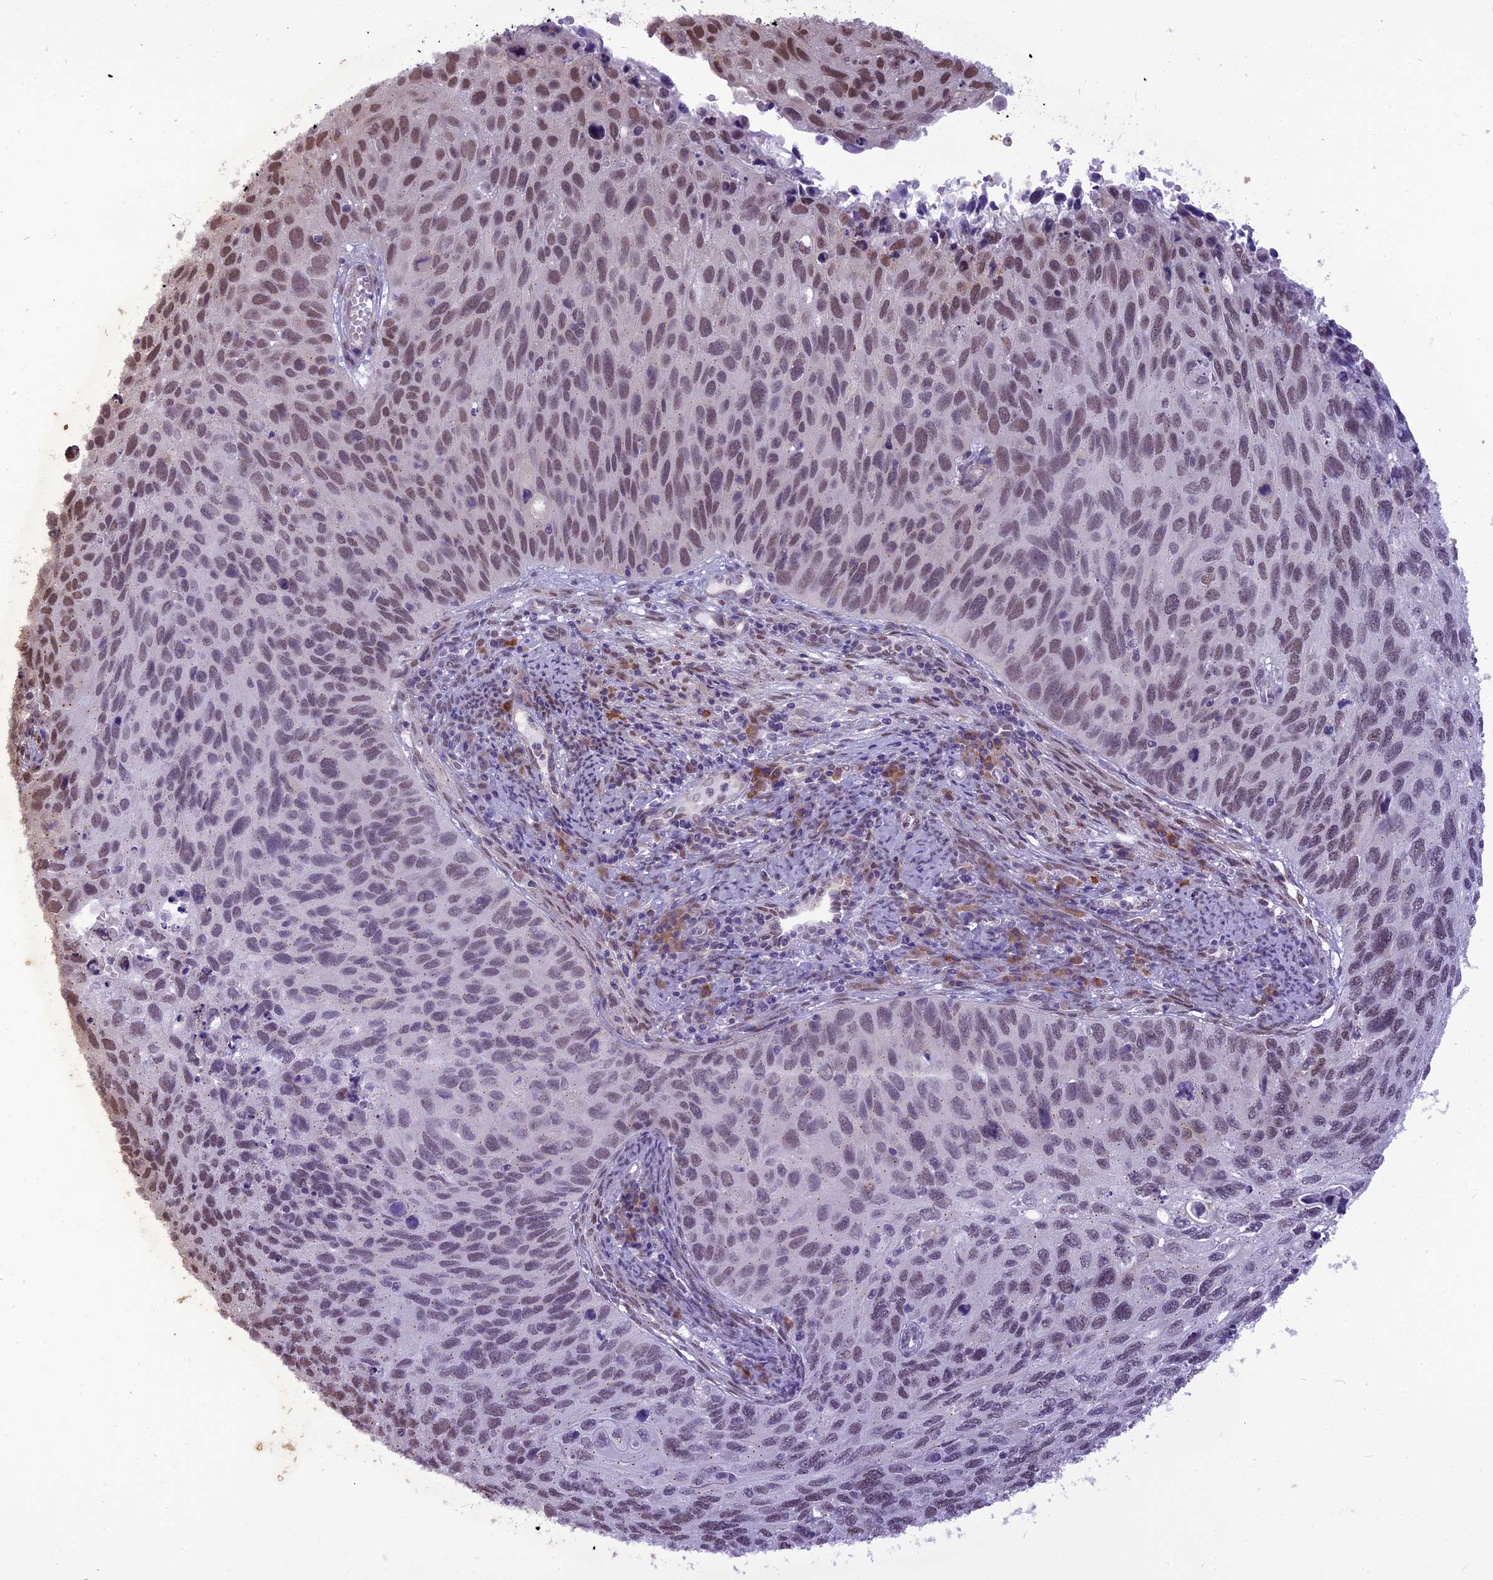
{"staining": {"intensity": "strong", "quantity": "25%-75%", "location": "nuclear"}, "tissue": "cervical cancer", "cell_type": "Tumor cells", "image_type": "cancer", "snomed": [{"axis": "morphology", "description": "Squamous cell carcinoma, NOS"}, {"axis": "topography", "description": "Cervix"}], "caption": "Strong nuclear positivity for a protein is appreciated in approximately 25%-75% of tumor cells of squamous cell carcinoma (cervical) using immunohistochemistry (IHC).", "gene": "IRF2BP1", "patient": {"sex": "female", "age": 70}}